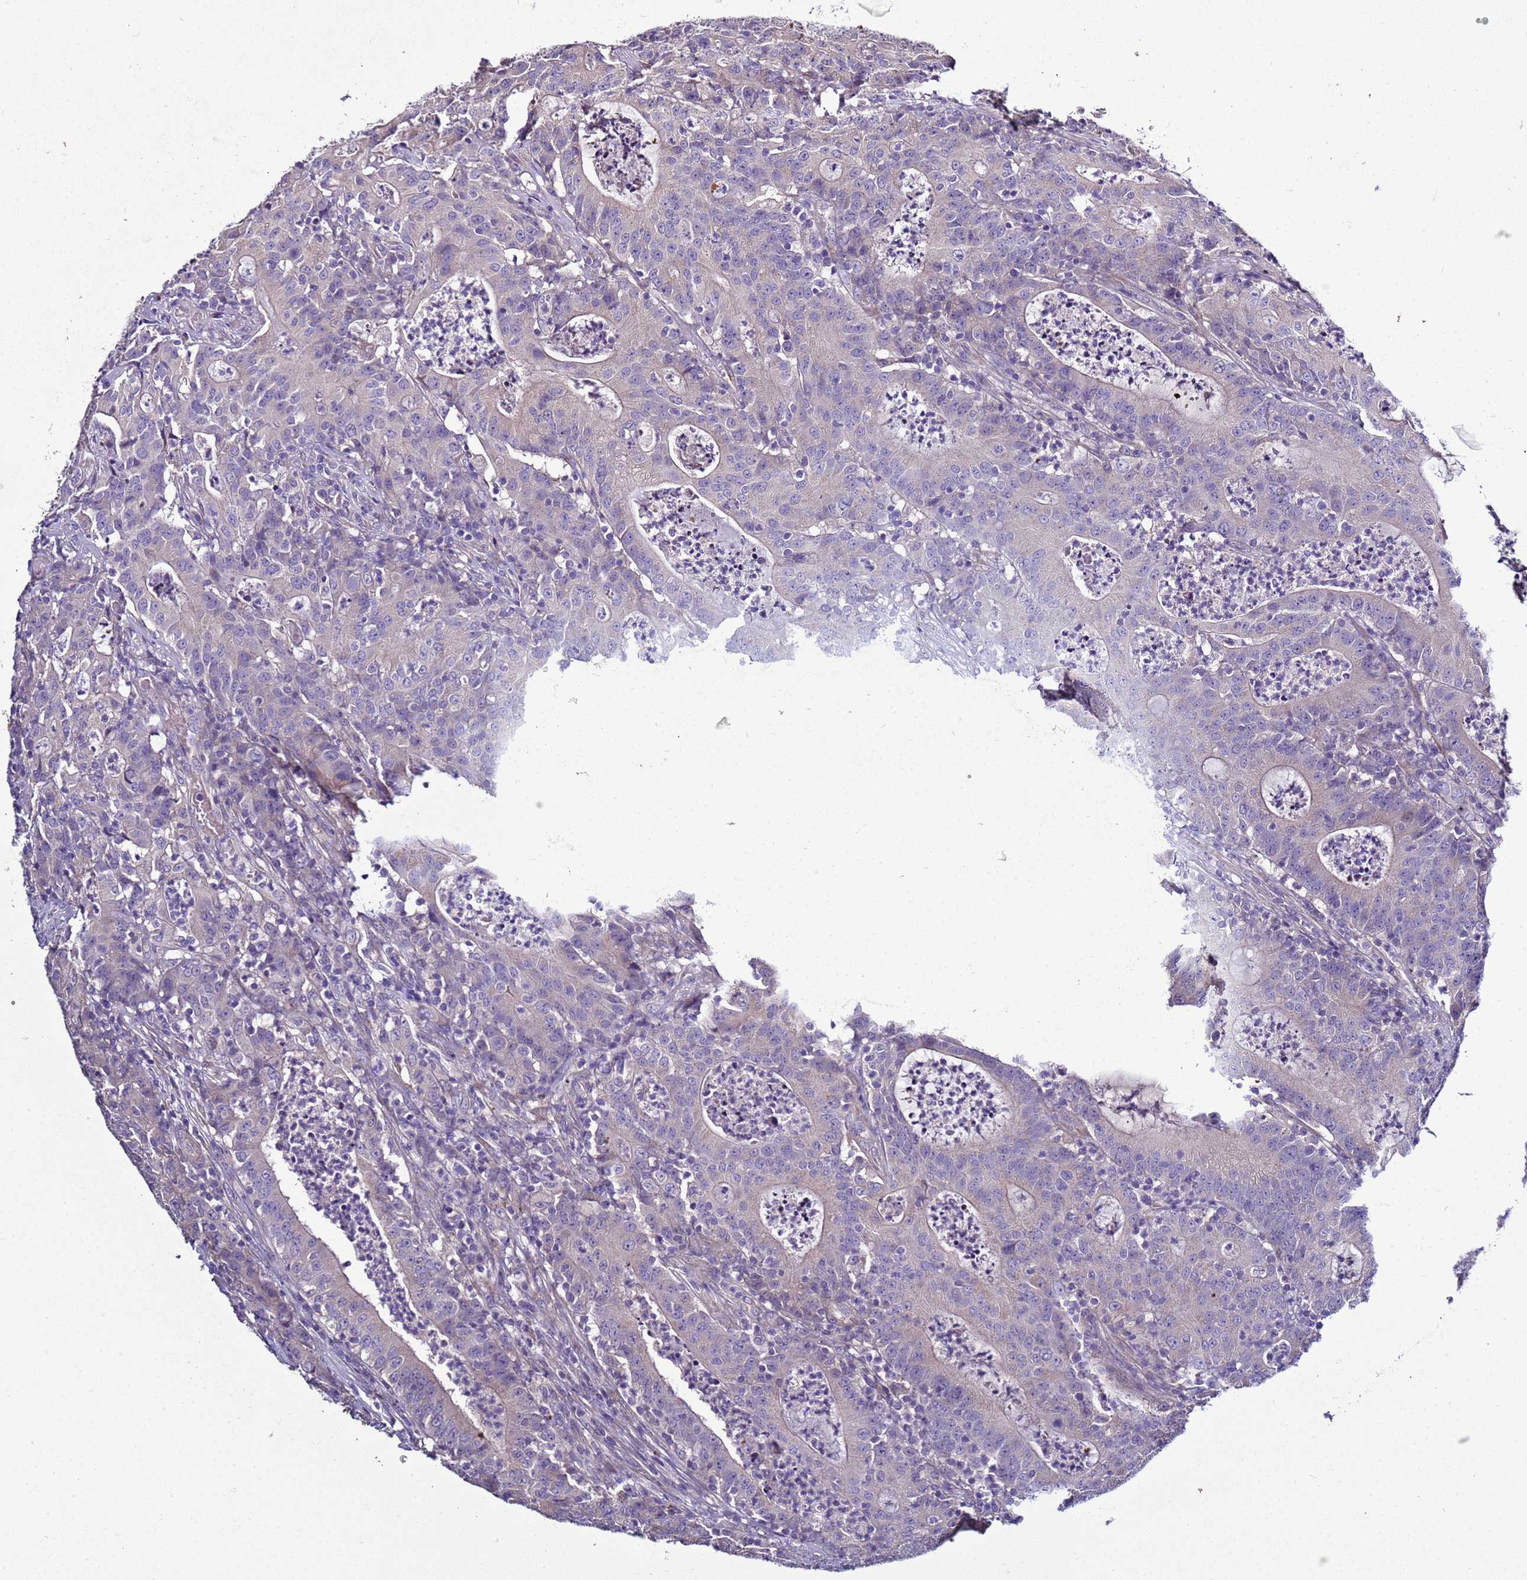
{"staining": {"intensity": "negative", "quantity": "none", "location": "none"}, "tissue": "colorectal cancer", "cell_type": "Tumor cells", "image_type": "cancer", "snomed": [{"axis": "morphology", "description": "Adenocarcinoma, NOS"}, {"axis": "topography", "description": "Colon"}], "caption": "Tumor cells show no significant protein positivity in colorectal adenocarcinoma.", "gene": "RABL2B", "patient": {"sex": "male", "age": 83}}